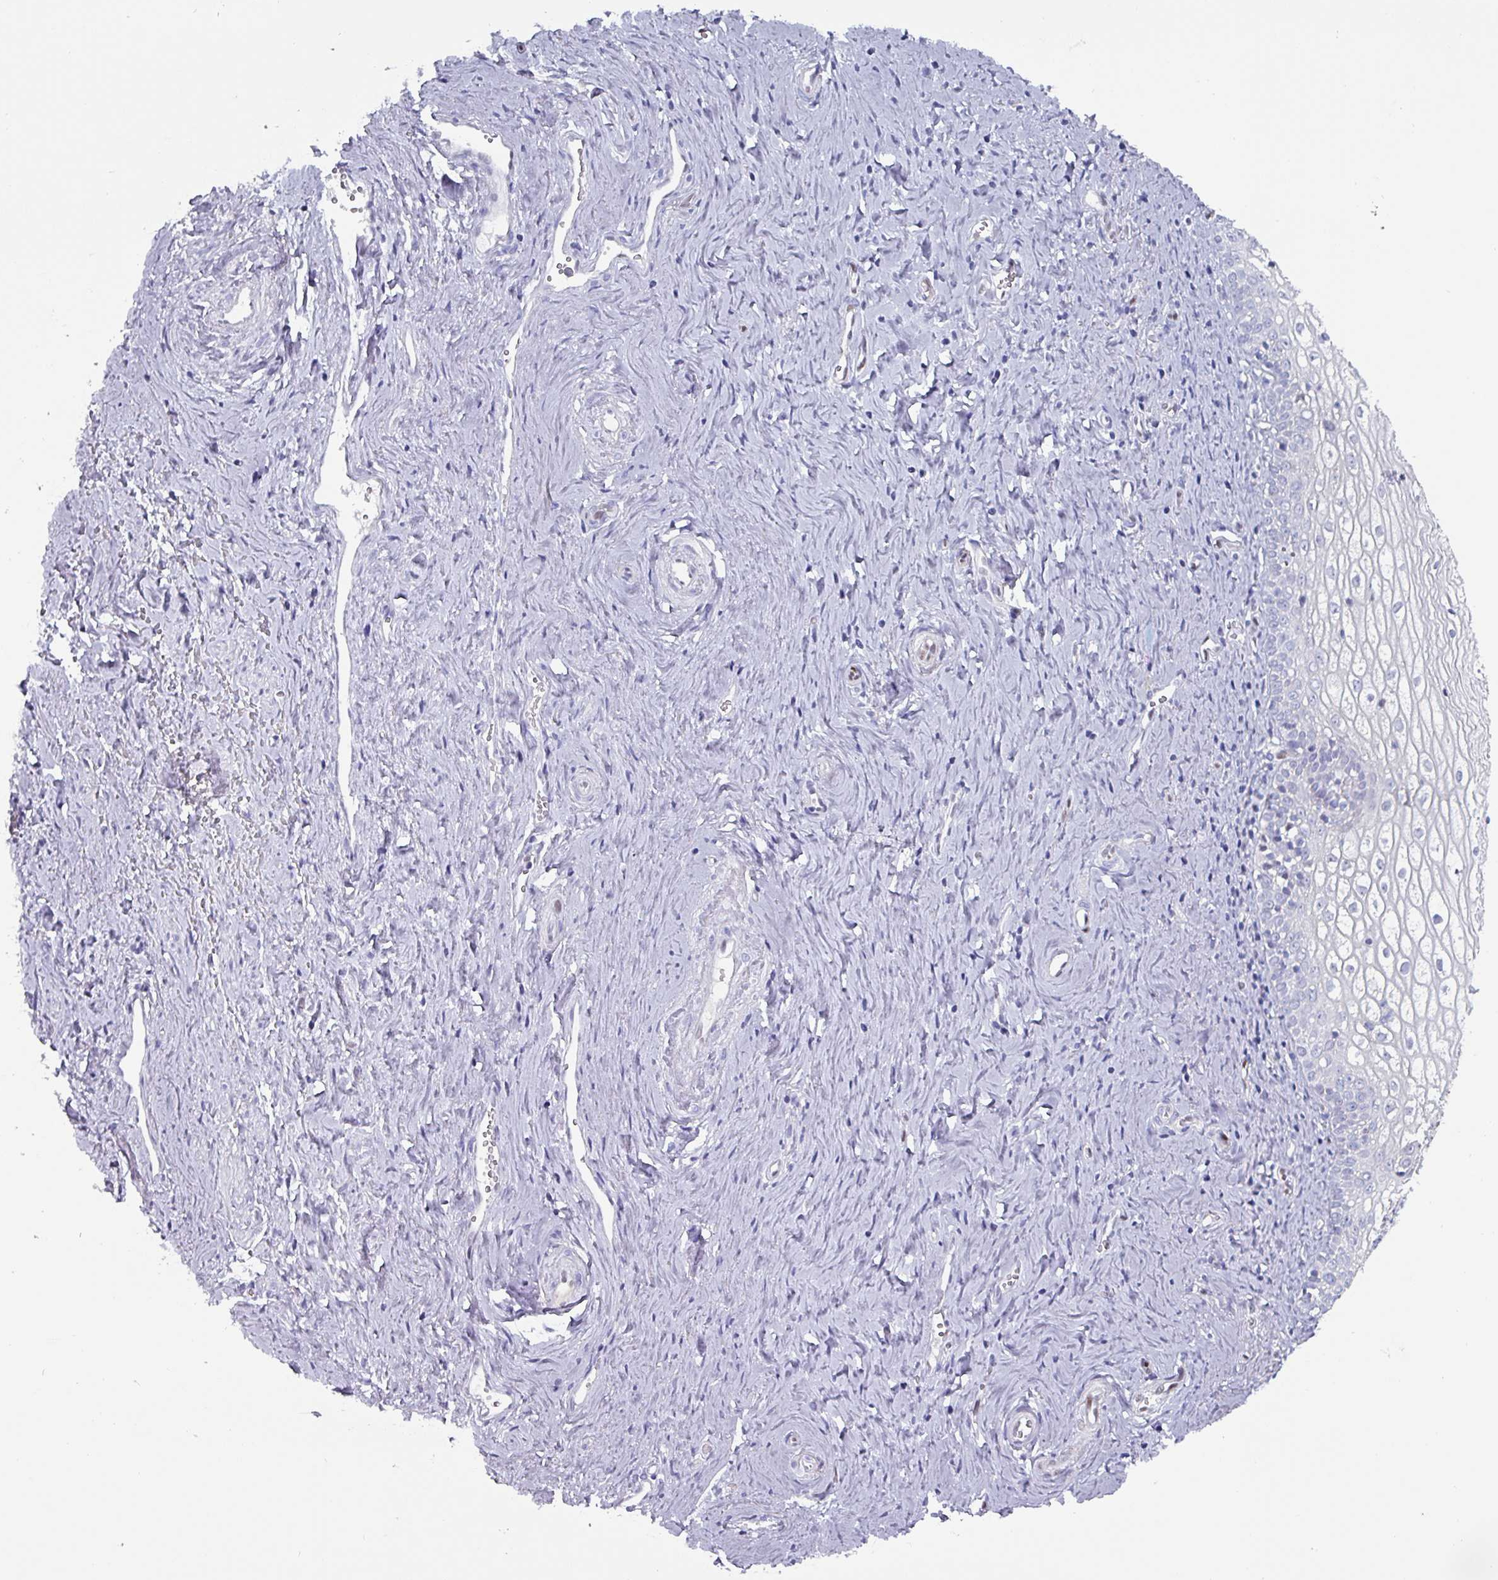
{"staining": {"intensity": "negative", "quantity": "none", "location": "none"}, "tissue": "vagina", "cell_type": "Squamous epithelial cells", "image_type": "normal", "snomed": [{"axis": "morphology", "description": "Normal tissue, NOS"}, {"axis": "topography", "description": "Vagina"}], "caption": "Immunohistochemistry of unremarkable vagina shows no expression in squamous epithelial cells. (DAB immunohistochemistry visualized using brightfield microscopy, high magnification).", "gene": "ZNF816", "patient": {"sex": "female", "age": 59}}